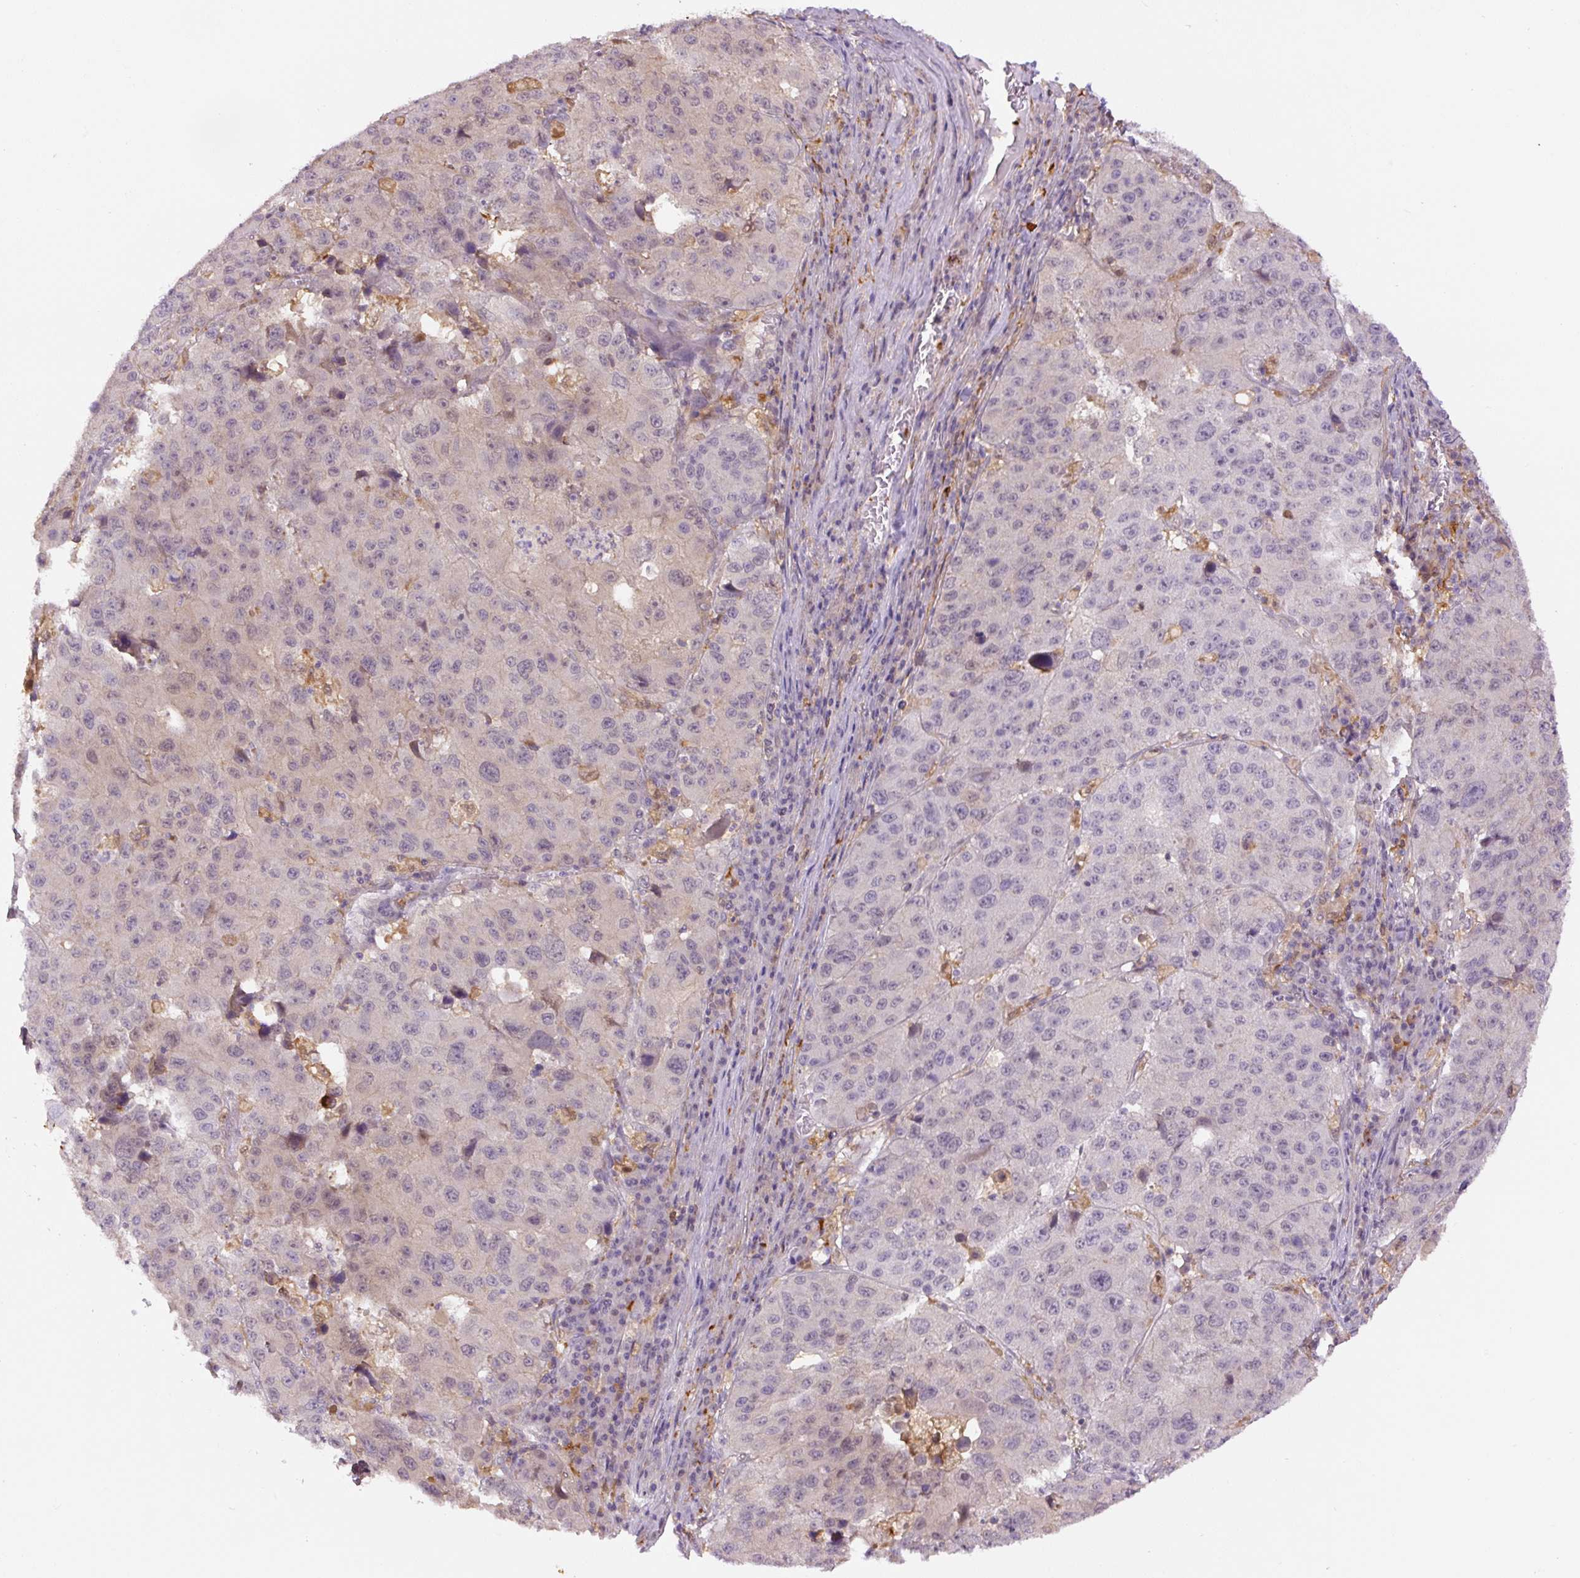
{"staining": {"intensity": "weak", "quantity": "<25%", "location": "nuclear"}, "tissue": "stomach cancer", "cell_type": "Tumor cells", "image_type": "cancer", "snomed": [{"axis": "morphology", "description": "Adenocarcinoma, NOS"}, {"axis": "topography", "description": "Stomach"}], "caption": "The micrograph reveals no significant expression in tumor cells of adenocarcinoma (stomach). (Brightfield microscopy of DAB (3,3'-diaminobenzidine) immunohistochemistry (IHC) at high magnification).", "gene": "SPSB2", "patient": {"sex": "male", "age": 71}}